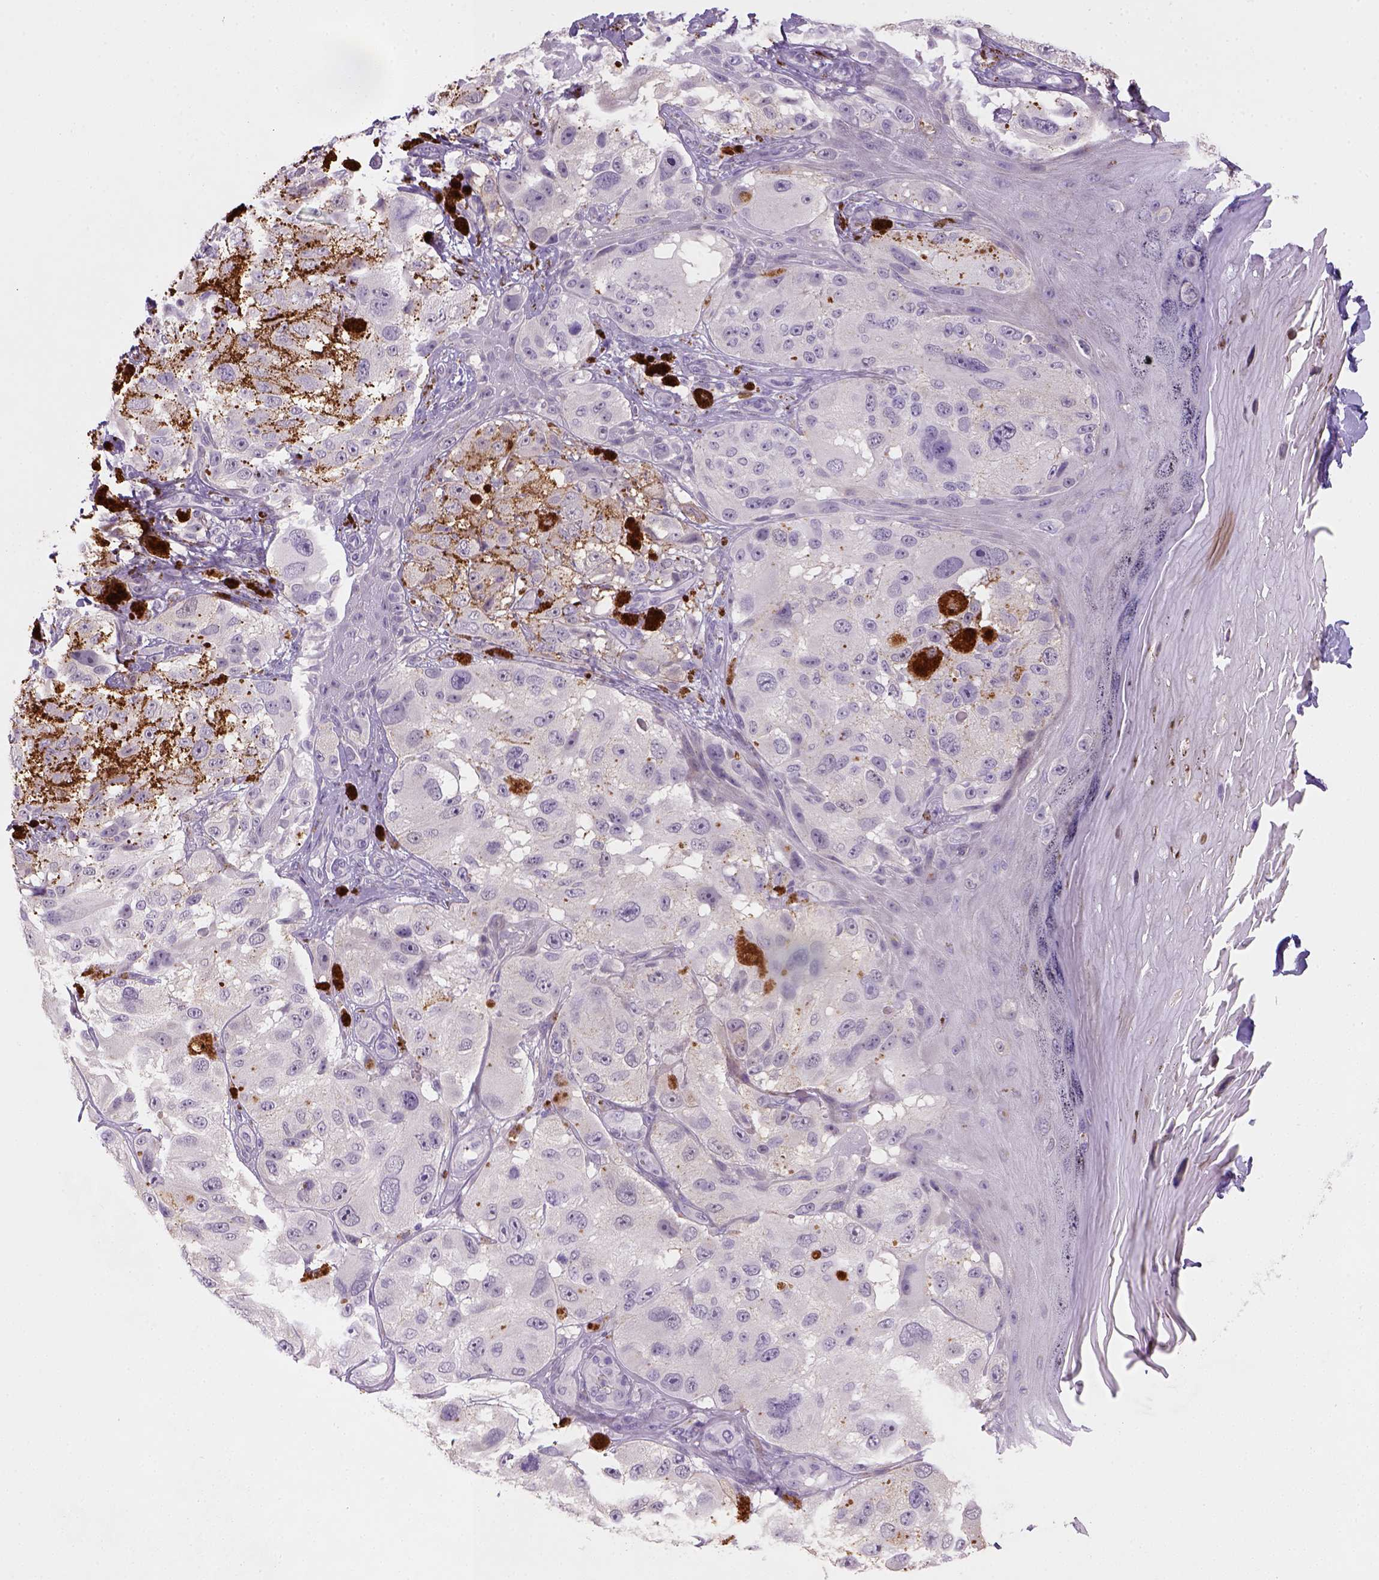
{"staining": {"intensity": "negative", "quantity": "none", "location": "none"}, "tissue": "melanoma", "cell_type": "Tumor cells", "image_type": "cancer", "snomed": [{"axis": "morphology", "description": "Malignant melanoma, NOS"}, {"axis": "topography", "description": "Skin"}], "caption": "This is an IHC histopathology image of human malignant melanoma. There is no staining in tumor cells.", "gene": "ZMAT4", "patient": {"sex": "male", "age": 36}}